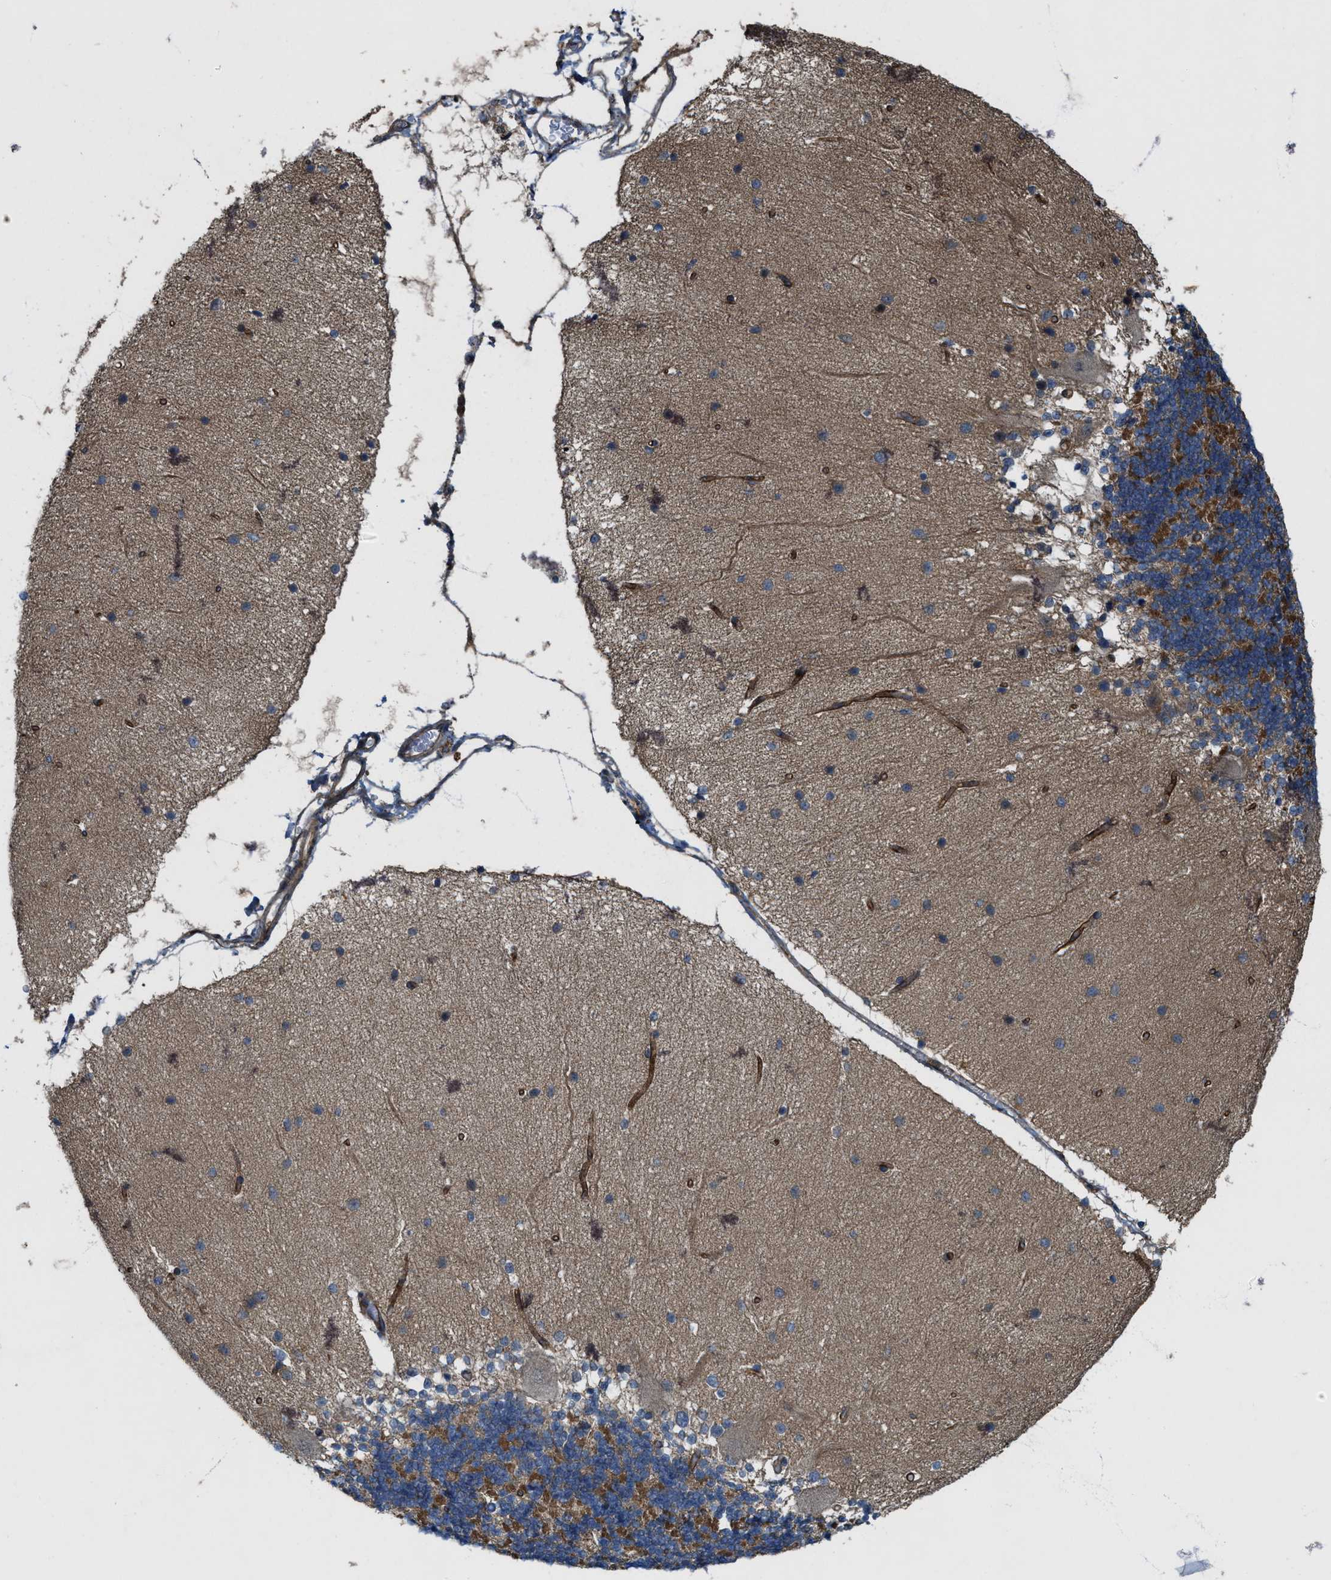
{"staining": {"intensity": "strong", "quantity": "<25%", "location": "cytoplasmic/membranous"}, "tissue": "cerebellum", "cell_type": "Cells in granular layer", "image_type": "normal", "snomed": [{"axis": "morphology", "description": "Normal tissue, NOS"}, {"axis": "topography", "description": "Cerebellum"}], "caption": "High-magnification brightfield microscopy of unremarkable cerebellum stained with DAB (3,3'-diaminobenzidine) (brown) and counterstained with hematoxylin (blue). cells in granular layer exhibit strong cytoplasmic/membranous staining is seen in approximately<25% of cells.", "gene": "LRRC72", "patient": {"sex": "female", "age": 54}}